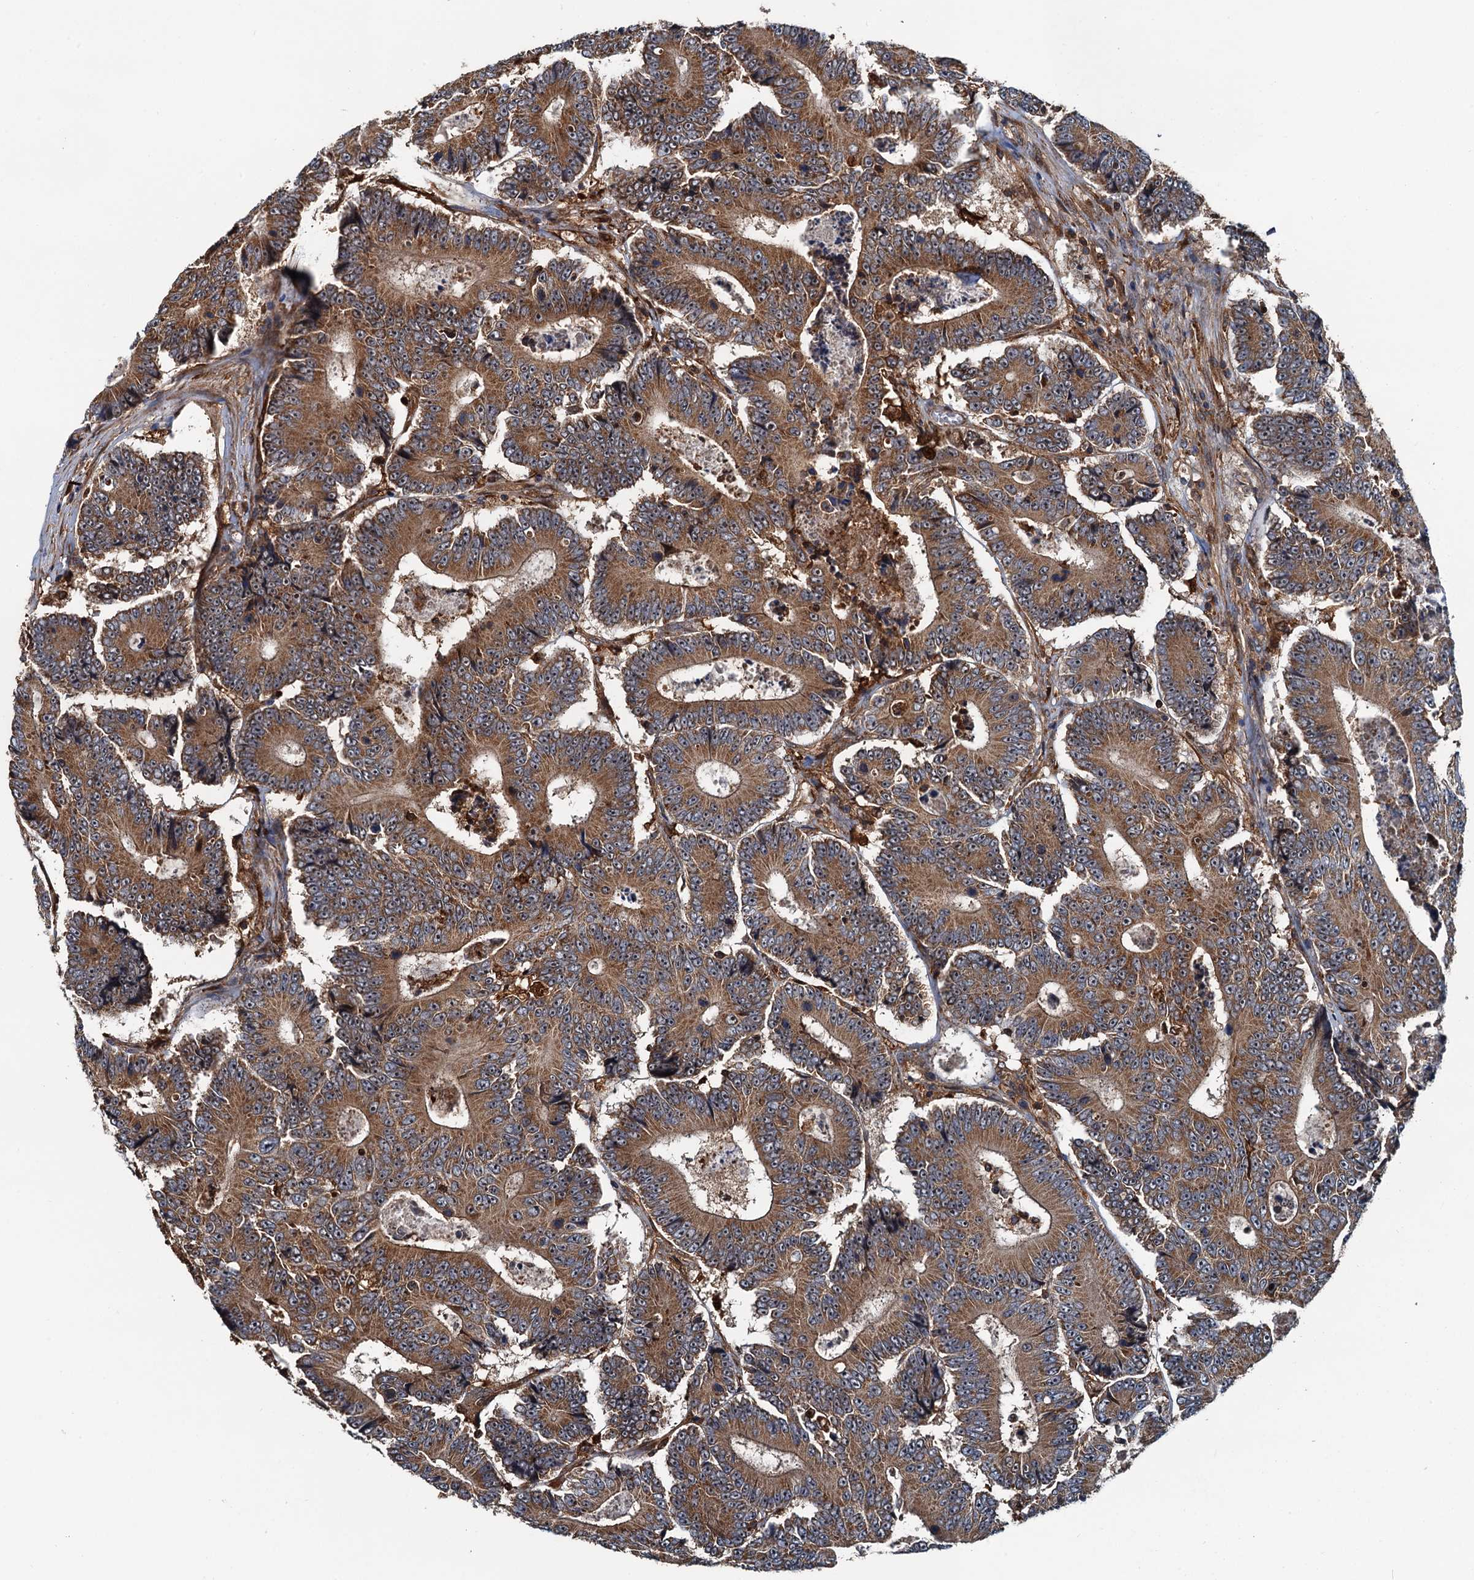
{"staining": {"intensity": "moderate", "quantity": ">75%", "location": "cytoplasmic/membranous"}, "tissue": "colorectal cancer", "cell_type": "Tumor cells", "image_type": "cancer", "snomed": [{"axis": "morphology", "description": "Adenocarcinoma, NOS"}, {"axis": "topography", "description": "Colon"}], "caption": "An IHC photomicrograph of neoplastic tissue is shown. Protein staining in brown highlights moderate cytoplasmic/membranous positivity in colorectal cancer within tumor cells.", "gene": "USP6NL", "patient": {"sex": "male", "age": 83}}